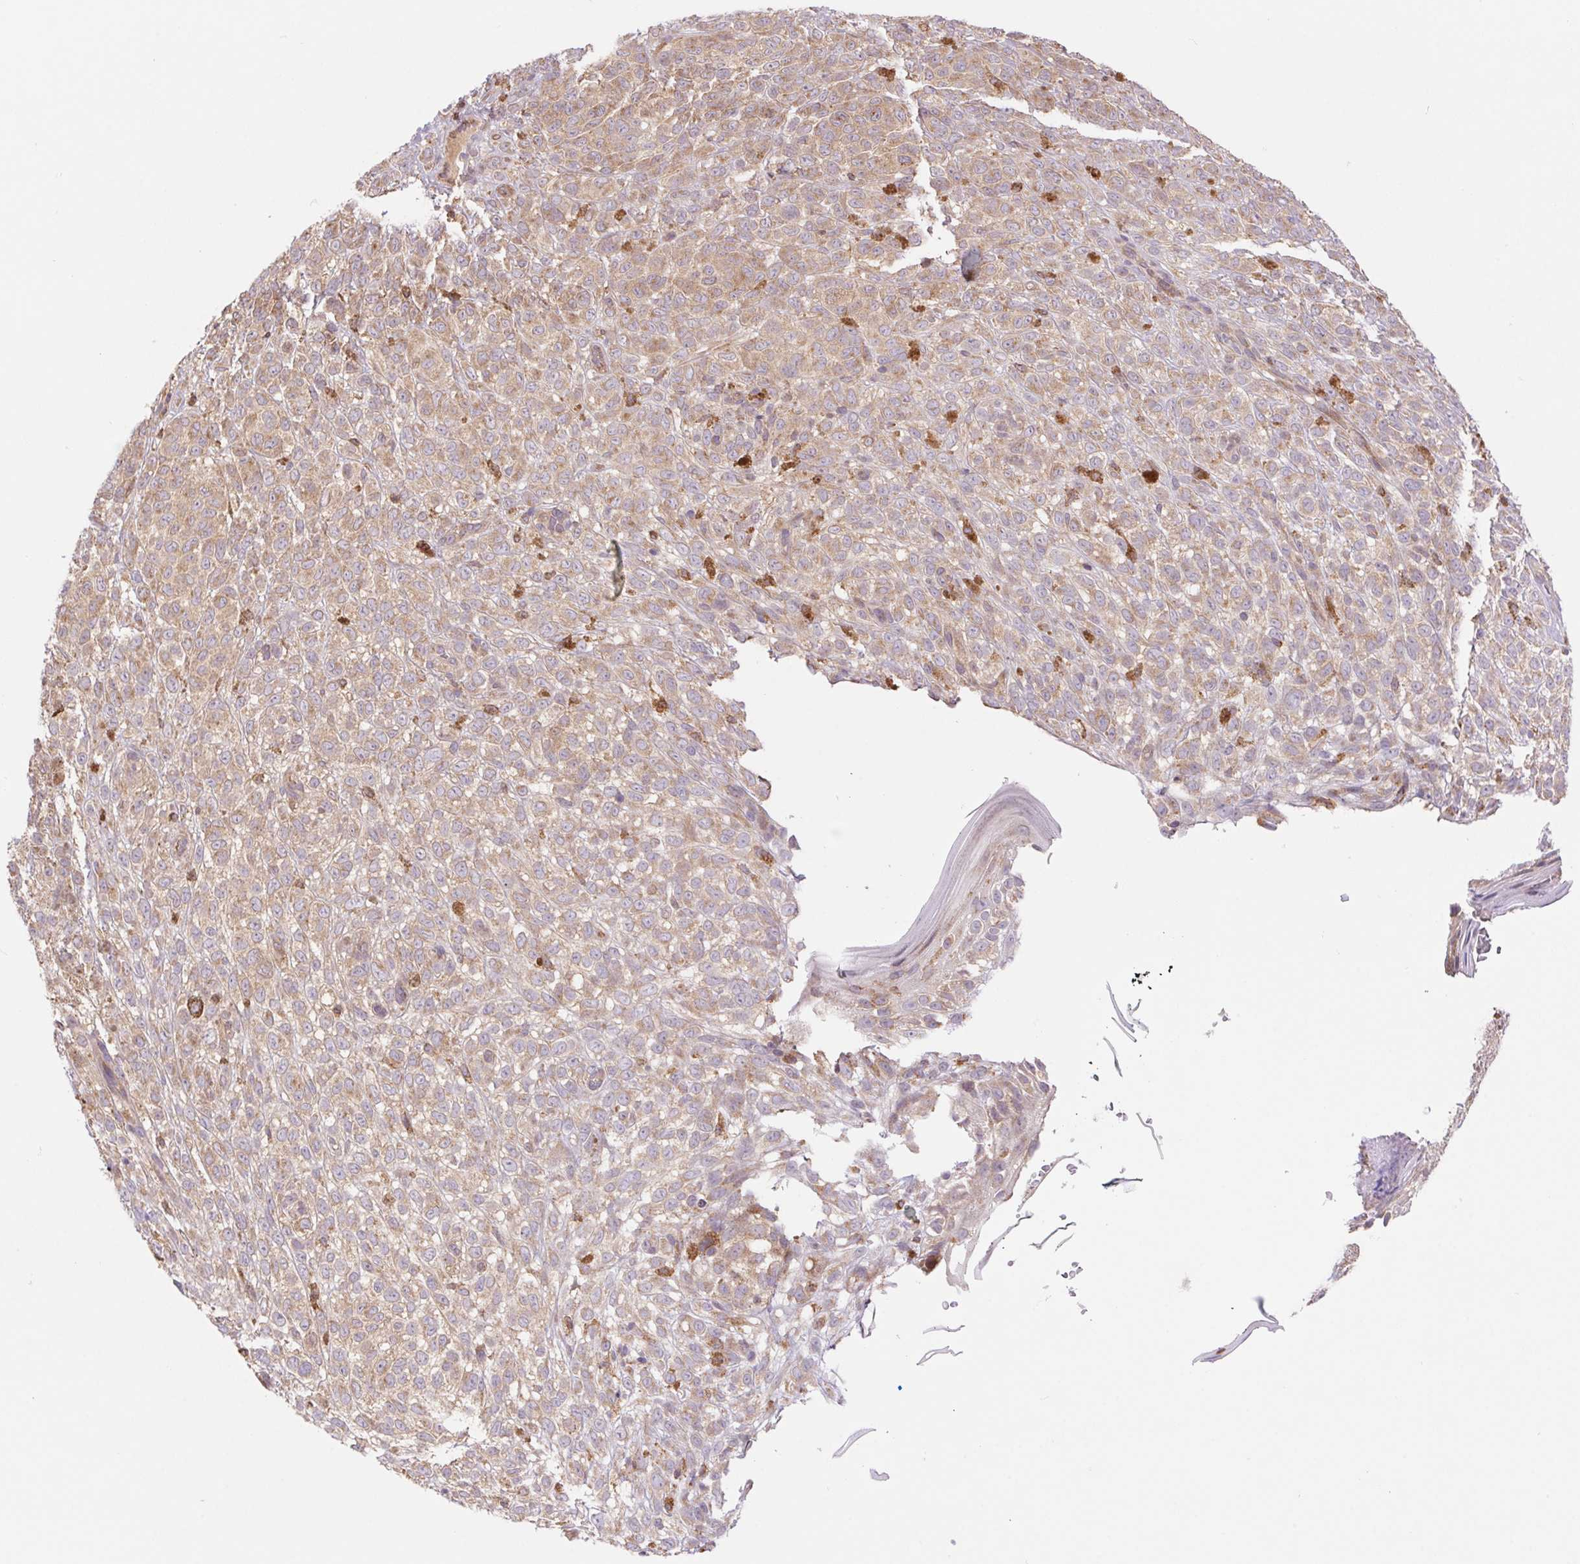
{"staining": {"intensity": "weak", "quantity": ">75%", "location": "cytoplasmic/membranous"}, "tissue": "melanoma", "cell_type": "Tumor cells", "image_type": "cancer", "snomed": [{"axis": "morphology", "description": "Malignant melanoma, NOS"}, {"axis": "topography", "description": "Skin"}], "caption": "Melanoma stained for a protein (brown) reveals weak cytoplasmic/membranous positive staining in about >75% of tumor cells.", "gene": "KLHL20", "patient": {"sex": "female", "age": 86}}